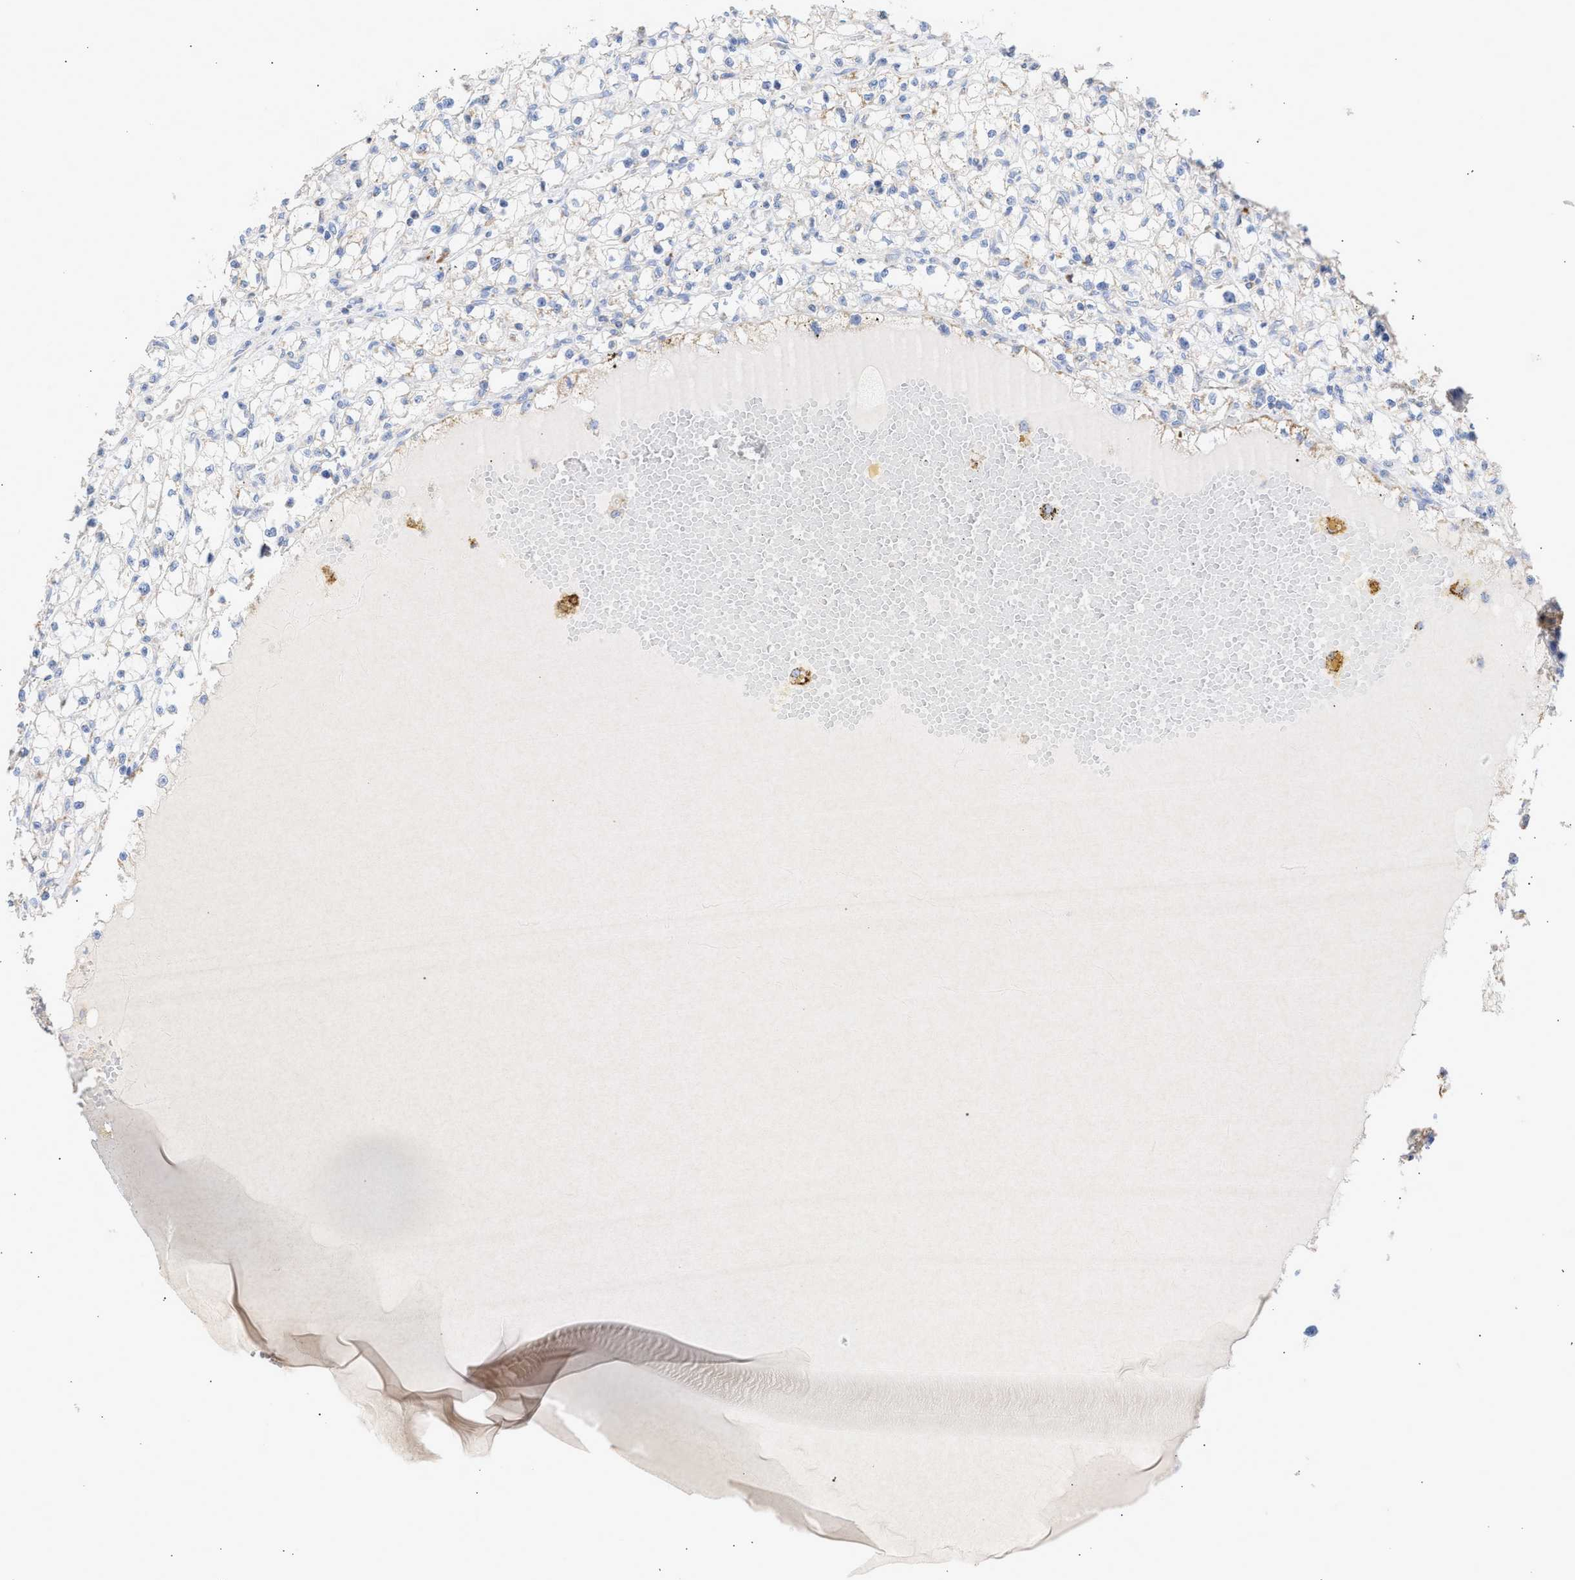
{"staining": {"intensity": "weak", "quantity": "<25%", "location": "cytoplasmic/membranous"}, "tissue": "renal cancer", "cell_type": "Tumor cells", "image_type": "cancer", "snomed": [{"axis": "morphology", "description": "Adenocarcinoma, NOS"}, {"axis": "topography", "description": "Kidney"}], "caption": "Tumor cells show no significant staining in renal cancer (adenocarcinoma).", "gene": "ACOT13", "patient": {"sex": "male", "age": 56}}